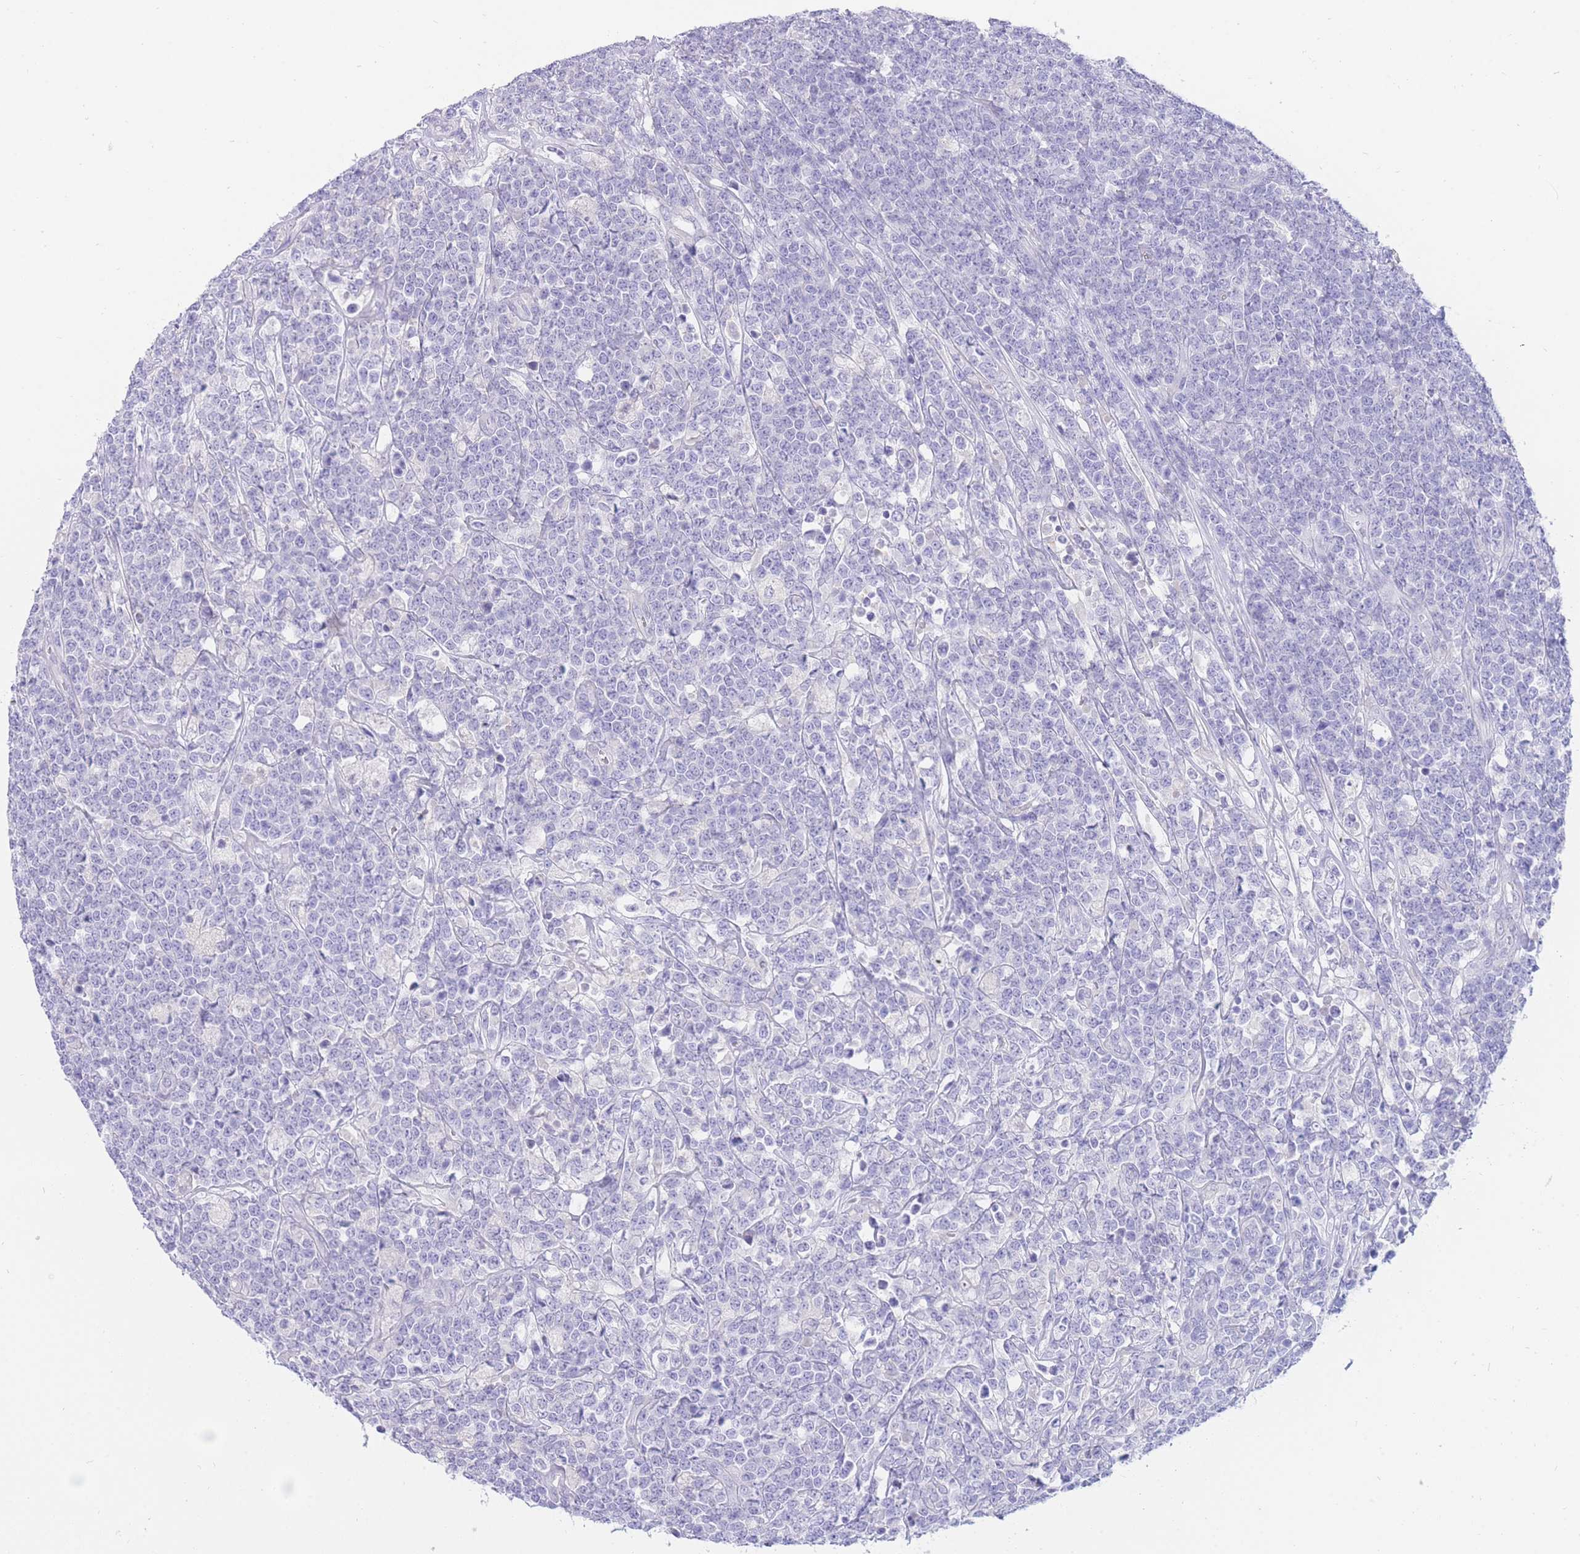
{"staining": {"intensity": "negative", "quantity": "none", "location": "none"}, "tissue": "lymphoma", "cell_type": "Tumor cells", "image_type": "cancer", "snomed": [{"axis": "morphology", "description": "Malignant lymphoma, non-Hodgkin's type, High grade"}, {"axis": "topography", "description": "Small intestine"}], "caption": "Immunohistochemistry histopathology image of neoplastic tissue: human lymphoma stained with DAB demonstrates no significant protein staining in tumor cells.", "gene": "SSUH2", "patient": {"sex": "male", "age": 8}}